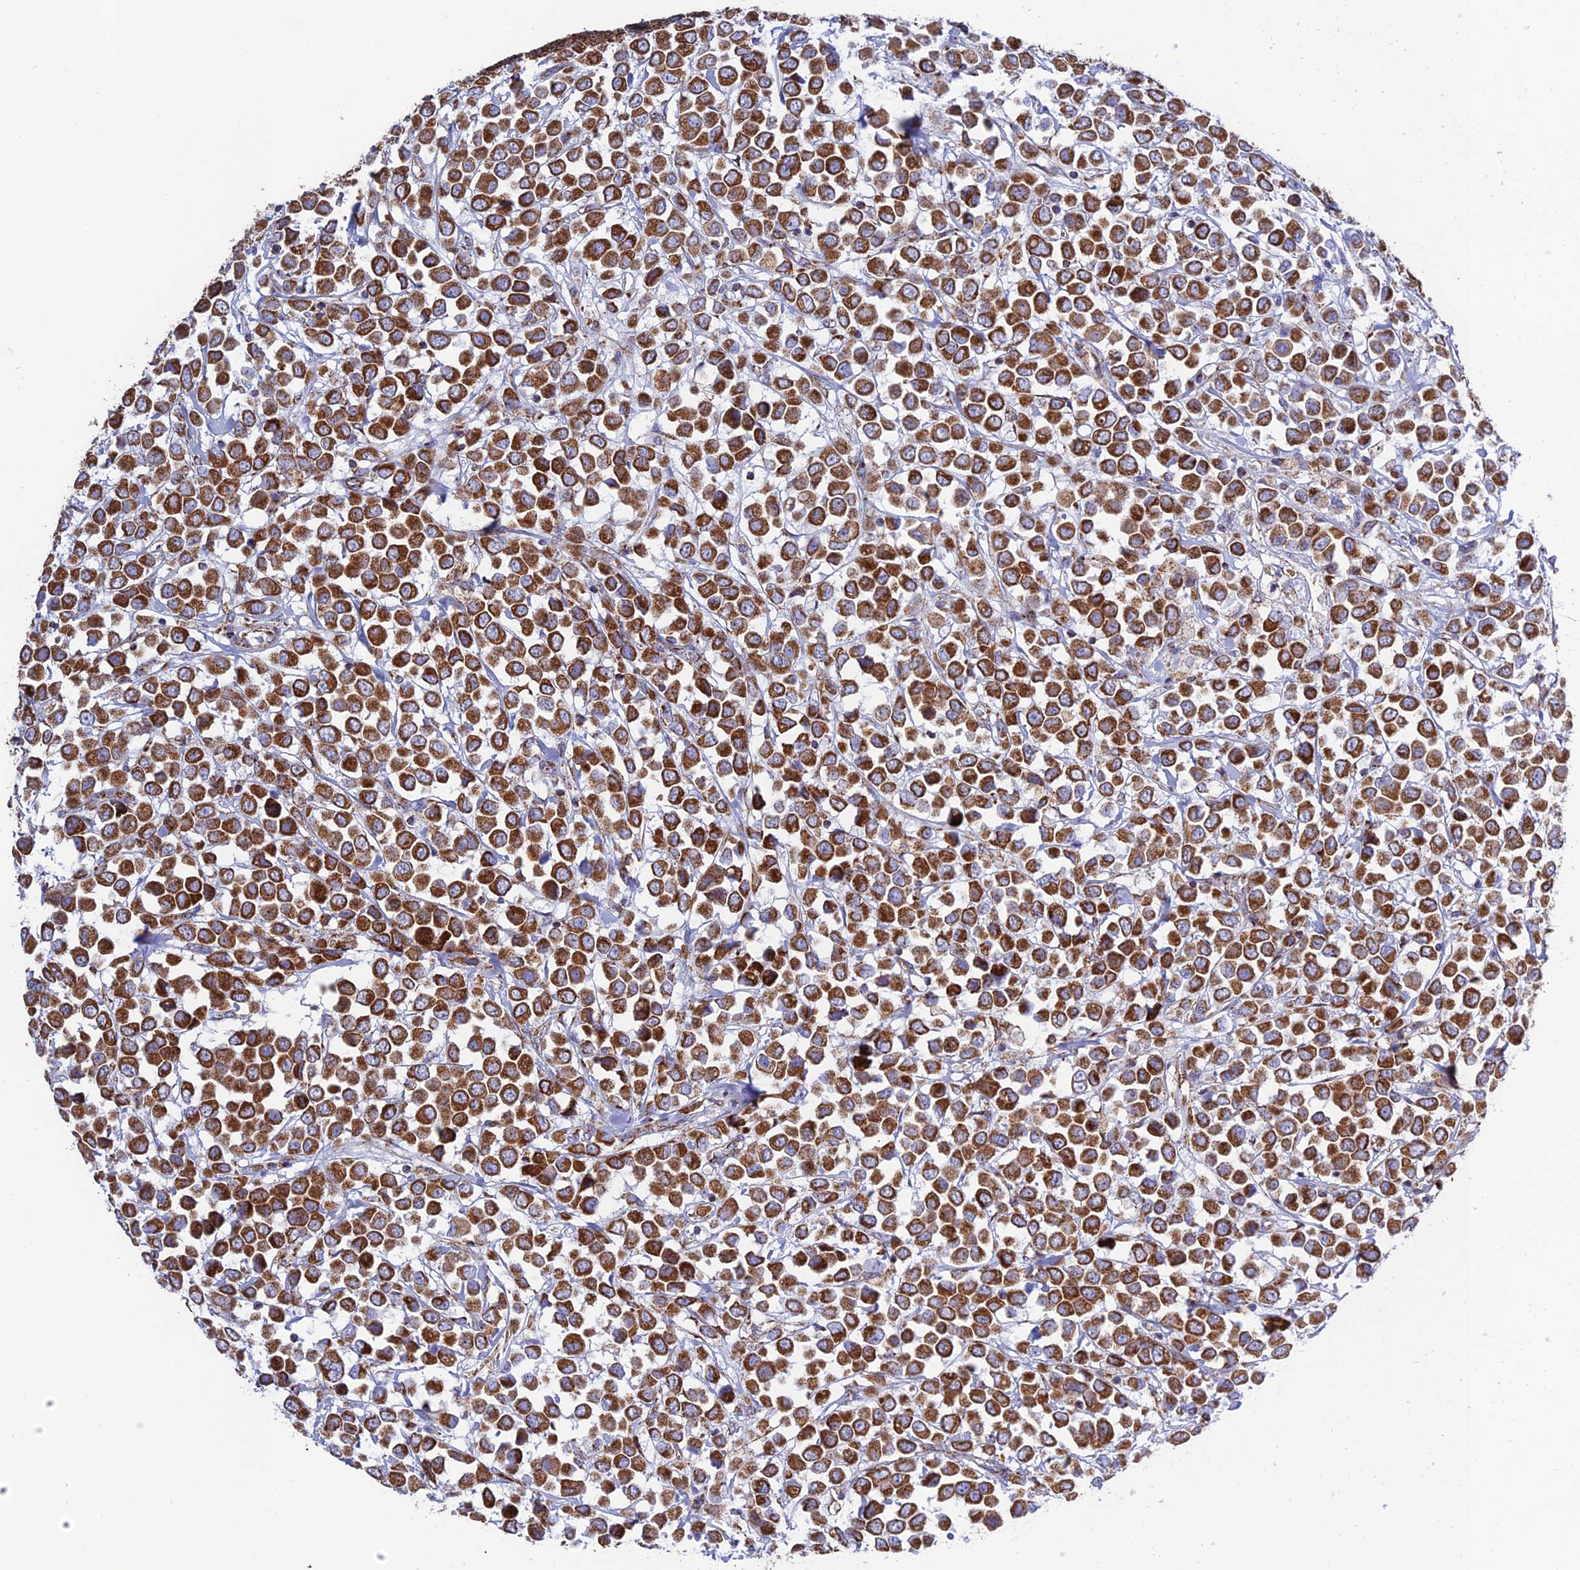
{"staining": {"intensity": "strong", "quantity": ">75%", "location": "cytoplasmic/membranous"}, "tissue": "breast cancer", "cell_type": "Tumor cells", "image_type": "cancer", "snomed": [{"axis": "morphology", "description": "Duct carcinoma"}, {"axis": "topography", "description": "Breast"}], "caption": "Breast cancer (invasive ductal carcinoma) was stained to show a protein in brown. There is high levels of strong cytoplasmic/membranous positivity in about >75% of tumor cells.", "gene": "CHCHD3", "patient": {"sex": "female", "age": 61}}